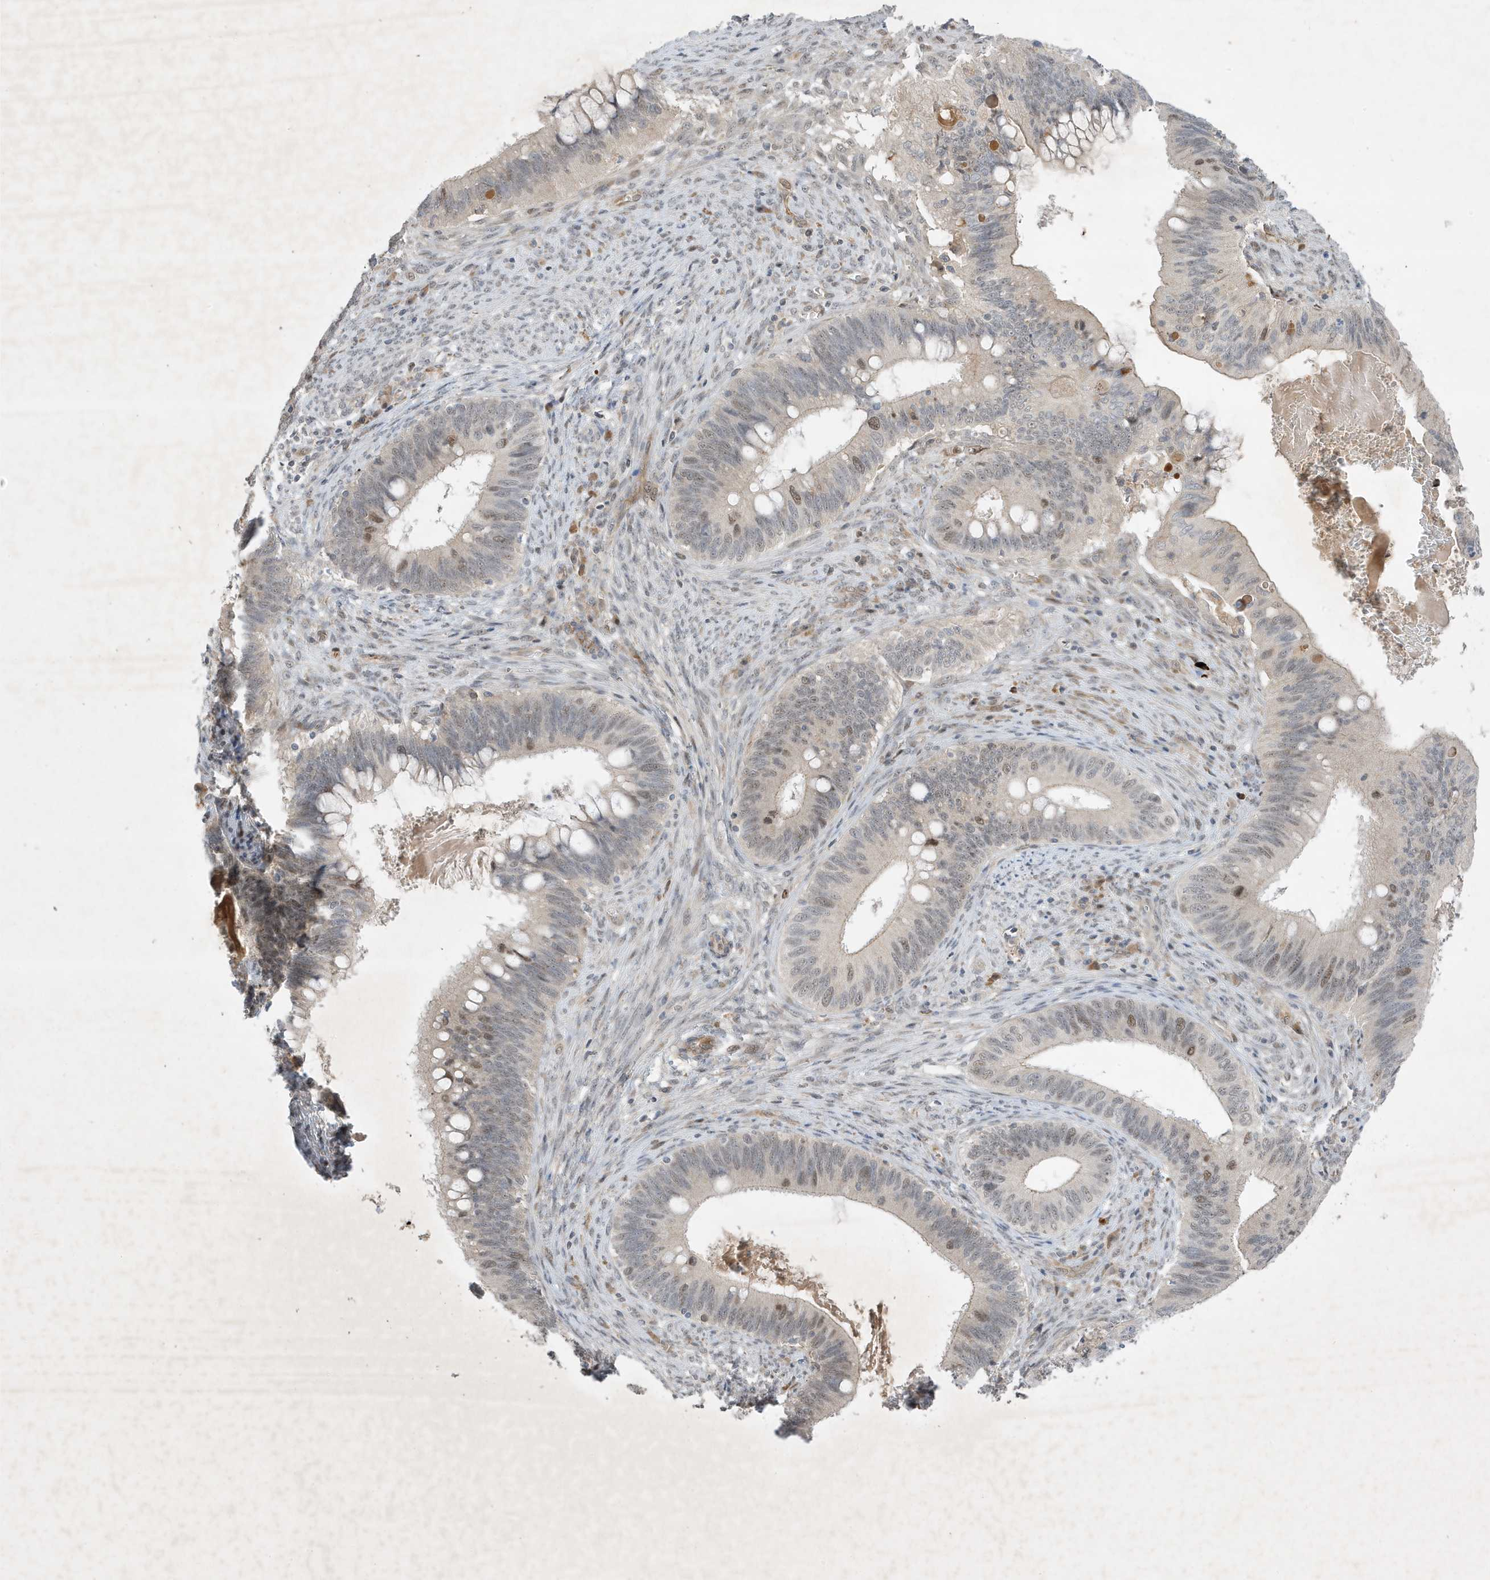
{"staining": {"intensity": "moderate", "quantity": "<25%", "location": "nuclear"}, "tissue": "cervical cancer", "cell_type": "Tumor cells", "image_type": "cancer", "snomed": [{"axis": "morphology", "description": "Adenocarcinoma, NOS"}, {"axis": "topography", "description": "Cervix"}], "caption": "Immunohistochemical staining of adenocarcinoma (cervical) shows low levels of moderate nuclear protein staining in about <25% of tumor cells. Using DAB (3,3'-diaminobenzidine) (brown) and hematoxylin (blue) stains, captured at high magnification using brightfield microscopy.", "gene": "MAST3", "patient": {"sex": "female", "age": 42}}